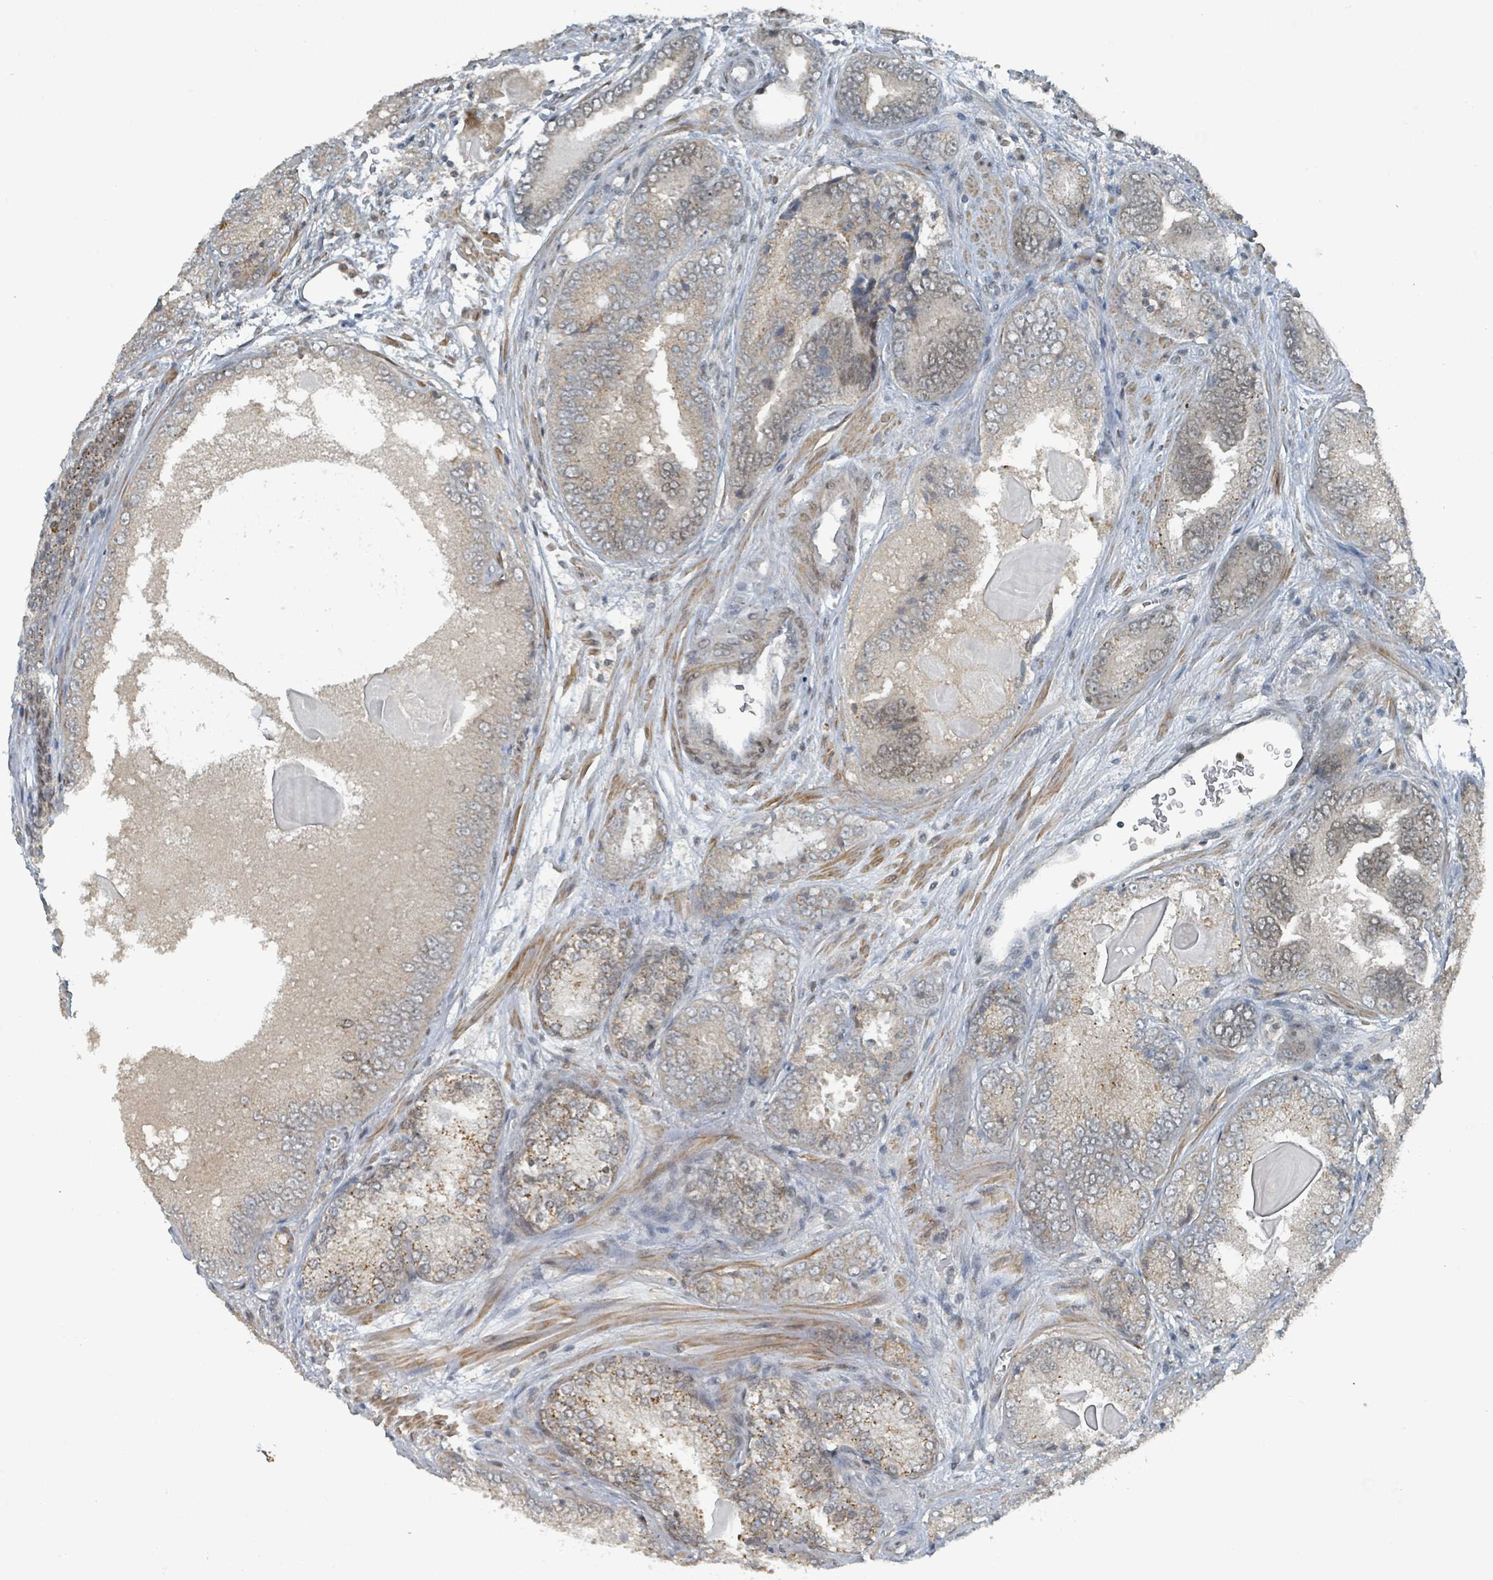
{"staining": {"intensity": "moderate", "quantity": "25%-75%", "location": "nuclear"}, "tissue": "prostate cancer", "cell_type": "Tumor cells", "image_type": "cancer", "snomed": [{"axis": "morphology", "description": "Adenocarcinoma, High grade"}, {"axis": "topography", "description": "Prostate"}], "caption": "Immunohistochemistry (IHC) (DAB) staining of high-grade adenocarcinoma (prostate) shows moderate nuclear protein expression in approximately 25%-75% of tumor cells. (DAB (3,3'-diaminobenzidine) IHC, brown staining for protein, blue staining for nuclei).", "gene": "PHIP", "patient": {"sex": "male", "age": 63}}